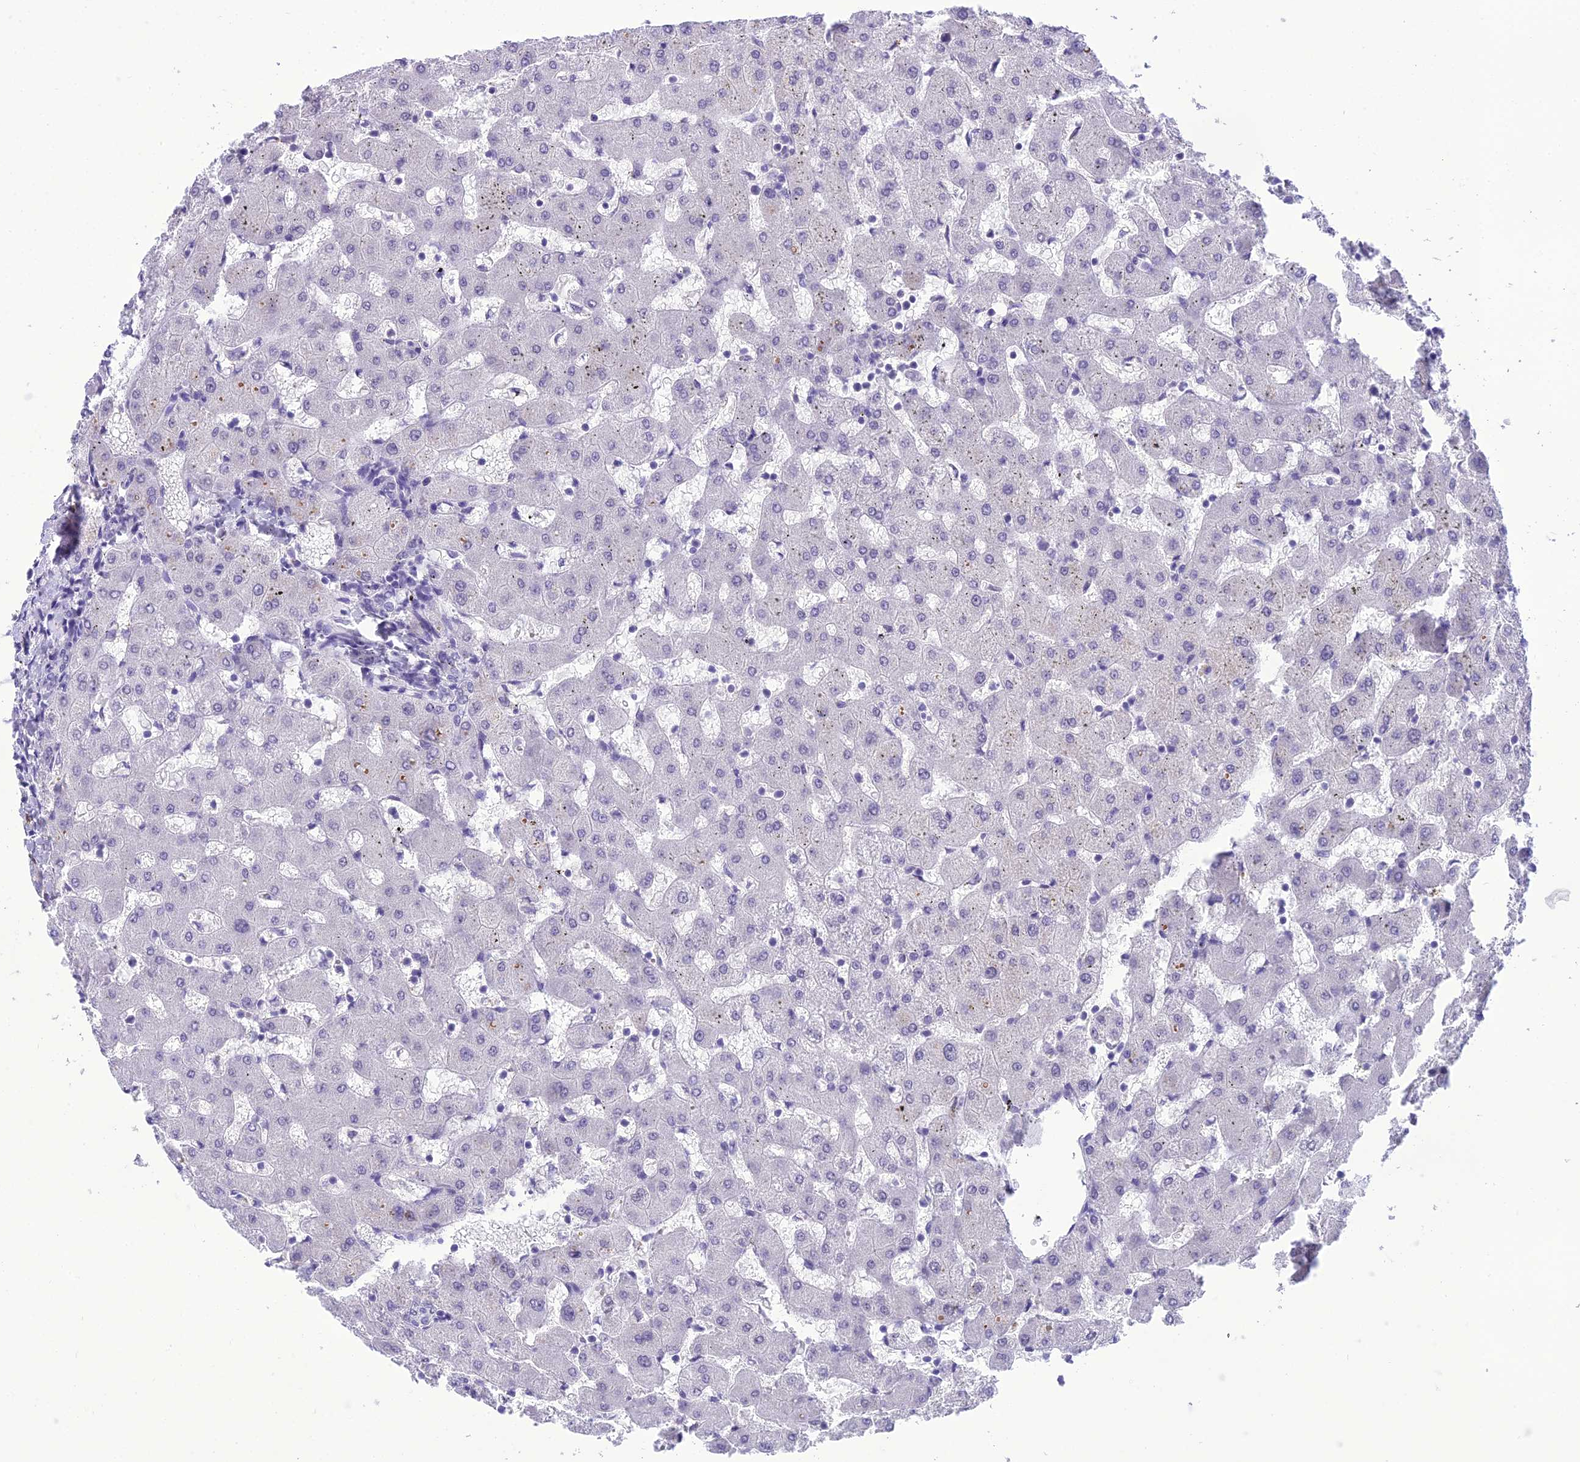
{"staining": {"intensity": "negative", "quantity": "none", "location": "none"}, "tissue": "liver", "cell_type": "Cholangiocytes", "image_type": "normal", "snomed": [{"axis": "morphology", "description": "Normal tissue, NOS"}, {"axis": "topography", "description": "Liver"}], "caption": "An immunohistochemistry (IHC) photomicrograph of unremarkable liver is shown. There is no staining in cholangiocytes of liver.", "gene": "SH3RF3", "patient": {"sex": "female", "age": 63}}